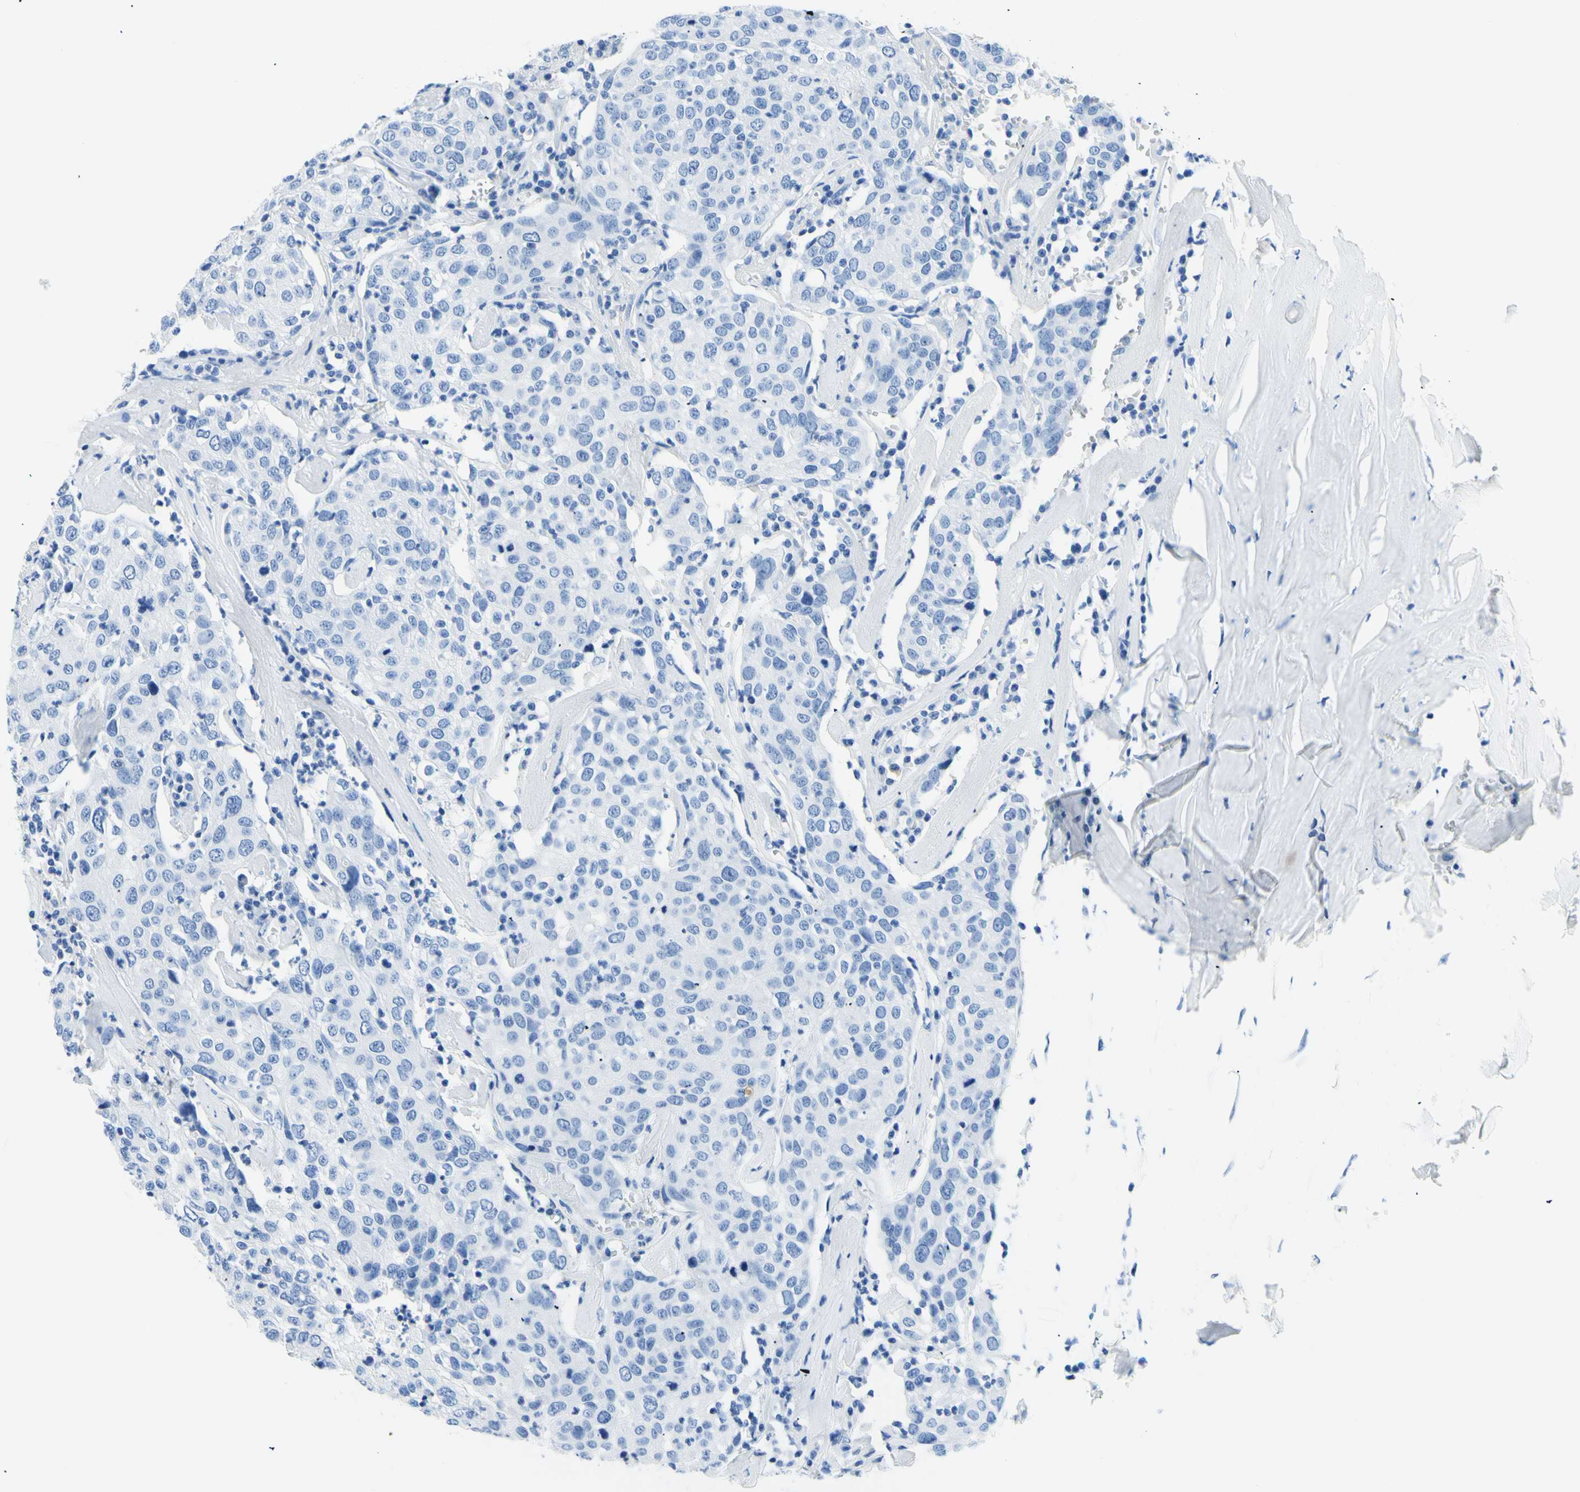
{"staining": {"intensity": "negative", "quantity": "none", "location": "none"}, "tissue": "head and neck cancer", "cell_type": "Tumor cells", "image_type": "cancer", "snomed": [{"axis": "morphology", "description": "Adenocarcinoma, NOS"}, {"axis": "topography", "description": "Salivary gland"}, {"axis": "topography", "description": "Head-Neck"}], "caption": "A photomicrograph of human adenocarcinoma (head and neck) is negative for staining in tumor cells. (DAB IHC, high magnification).", "gene": "MYH2", "patient": {"sex": "female", "age": 65}}